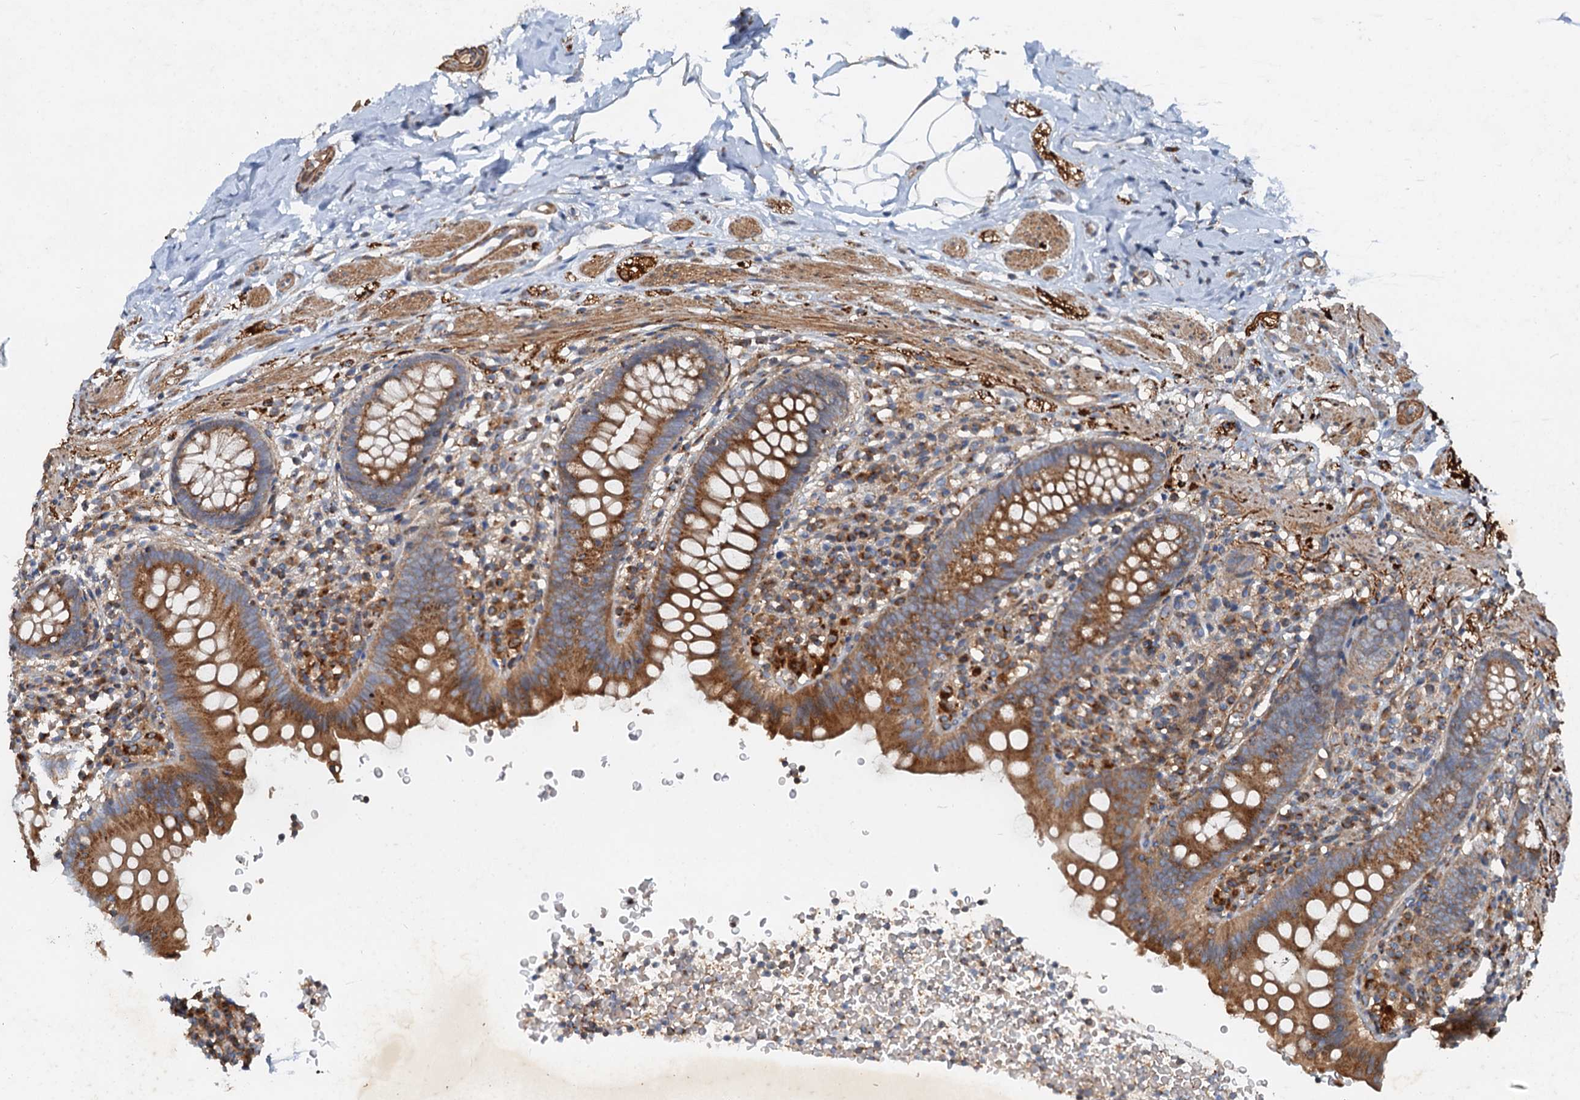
{"staining": {"intensity": "strong", "quantity": "25%-75%", "location": "cytoplasmic/membranous"}, "tissue": "appendix", "cell_type": "Glandular cells", "image_type": "normal", "snomed": [{"axis": "morphology", "description": "Normal tissue, NOS"}, {"axis": "topography", "description": "Appendix"}], "caption": "Immunohistochemical staining of normal human appendix shows strong cytoplasmic/membranous protein positivity in approximately 25%-75% of glandular cells.", "gene": "ANKRD26", "patient": {"sex": "male", "age": 55}}